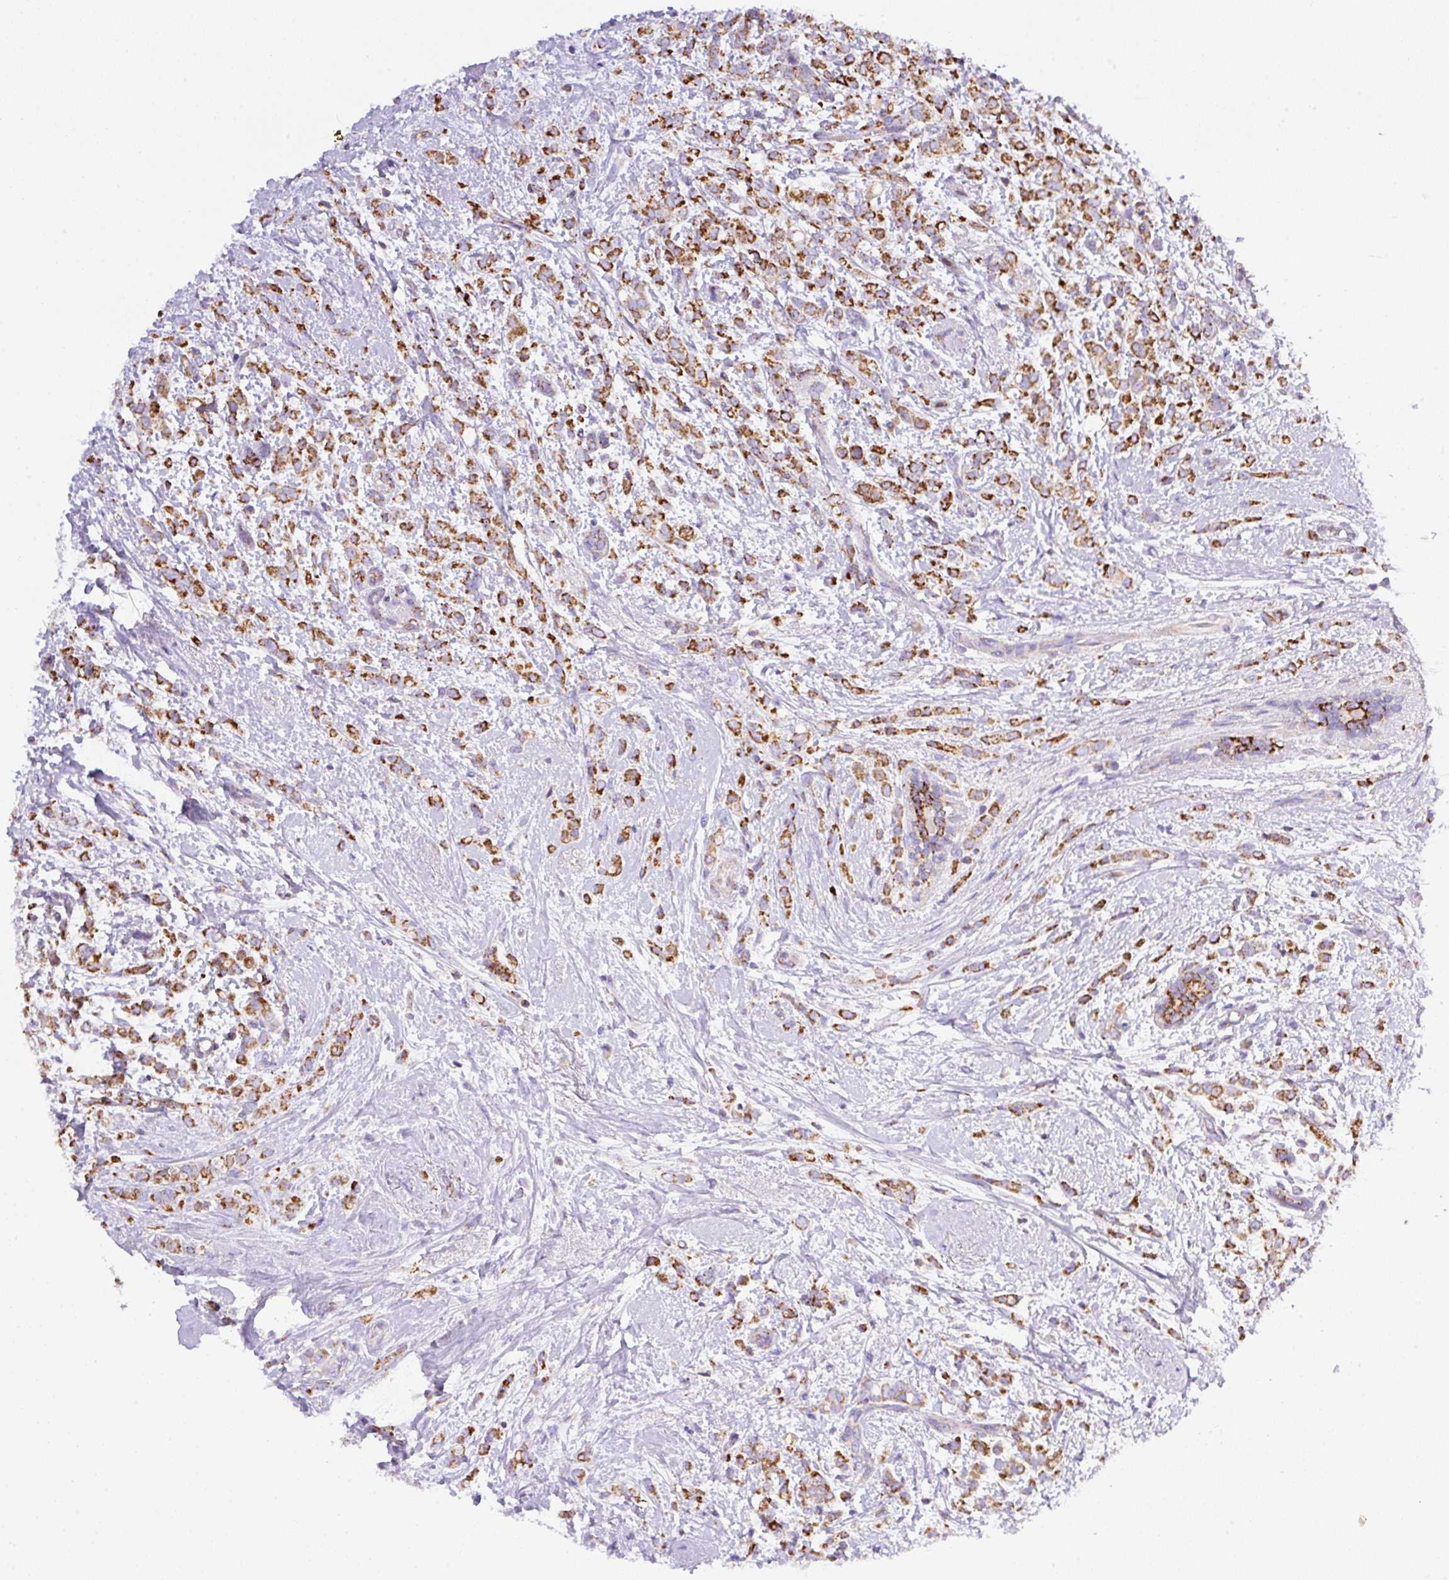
{"staining": {"intensity": "strong", "quantity": ">75%", "location": "cytoplasmic/membranous"}, "tissue": "breast cancer", "cell_type": "Tumor cells", "image_type": "cancer", "snomed": [{"axis": "morphology", "description": "Lobular carcinoma"}, {"axis": "topography", "description": "Breast"}], "caption": "A high-resolution image shows IHC staining of lobular carcinoma (breast), which reveals strong cytoplasmic/membranous positivity in about >75% of tumor cells. The staining was performed using DAB (3,3'-diaminobenzidine), with brown indicating positive protein expression. Nuclei are stained blue with hematoxylin.", "gene": "NF1", "patient": {"sex": "female", "age": 68}}